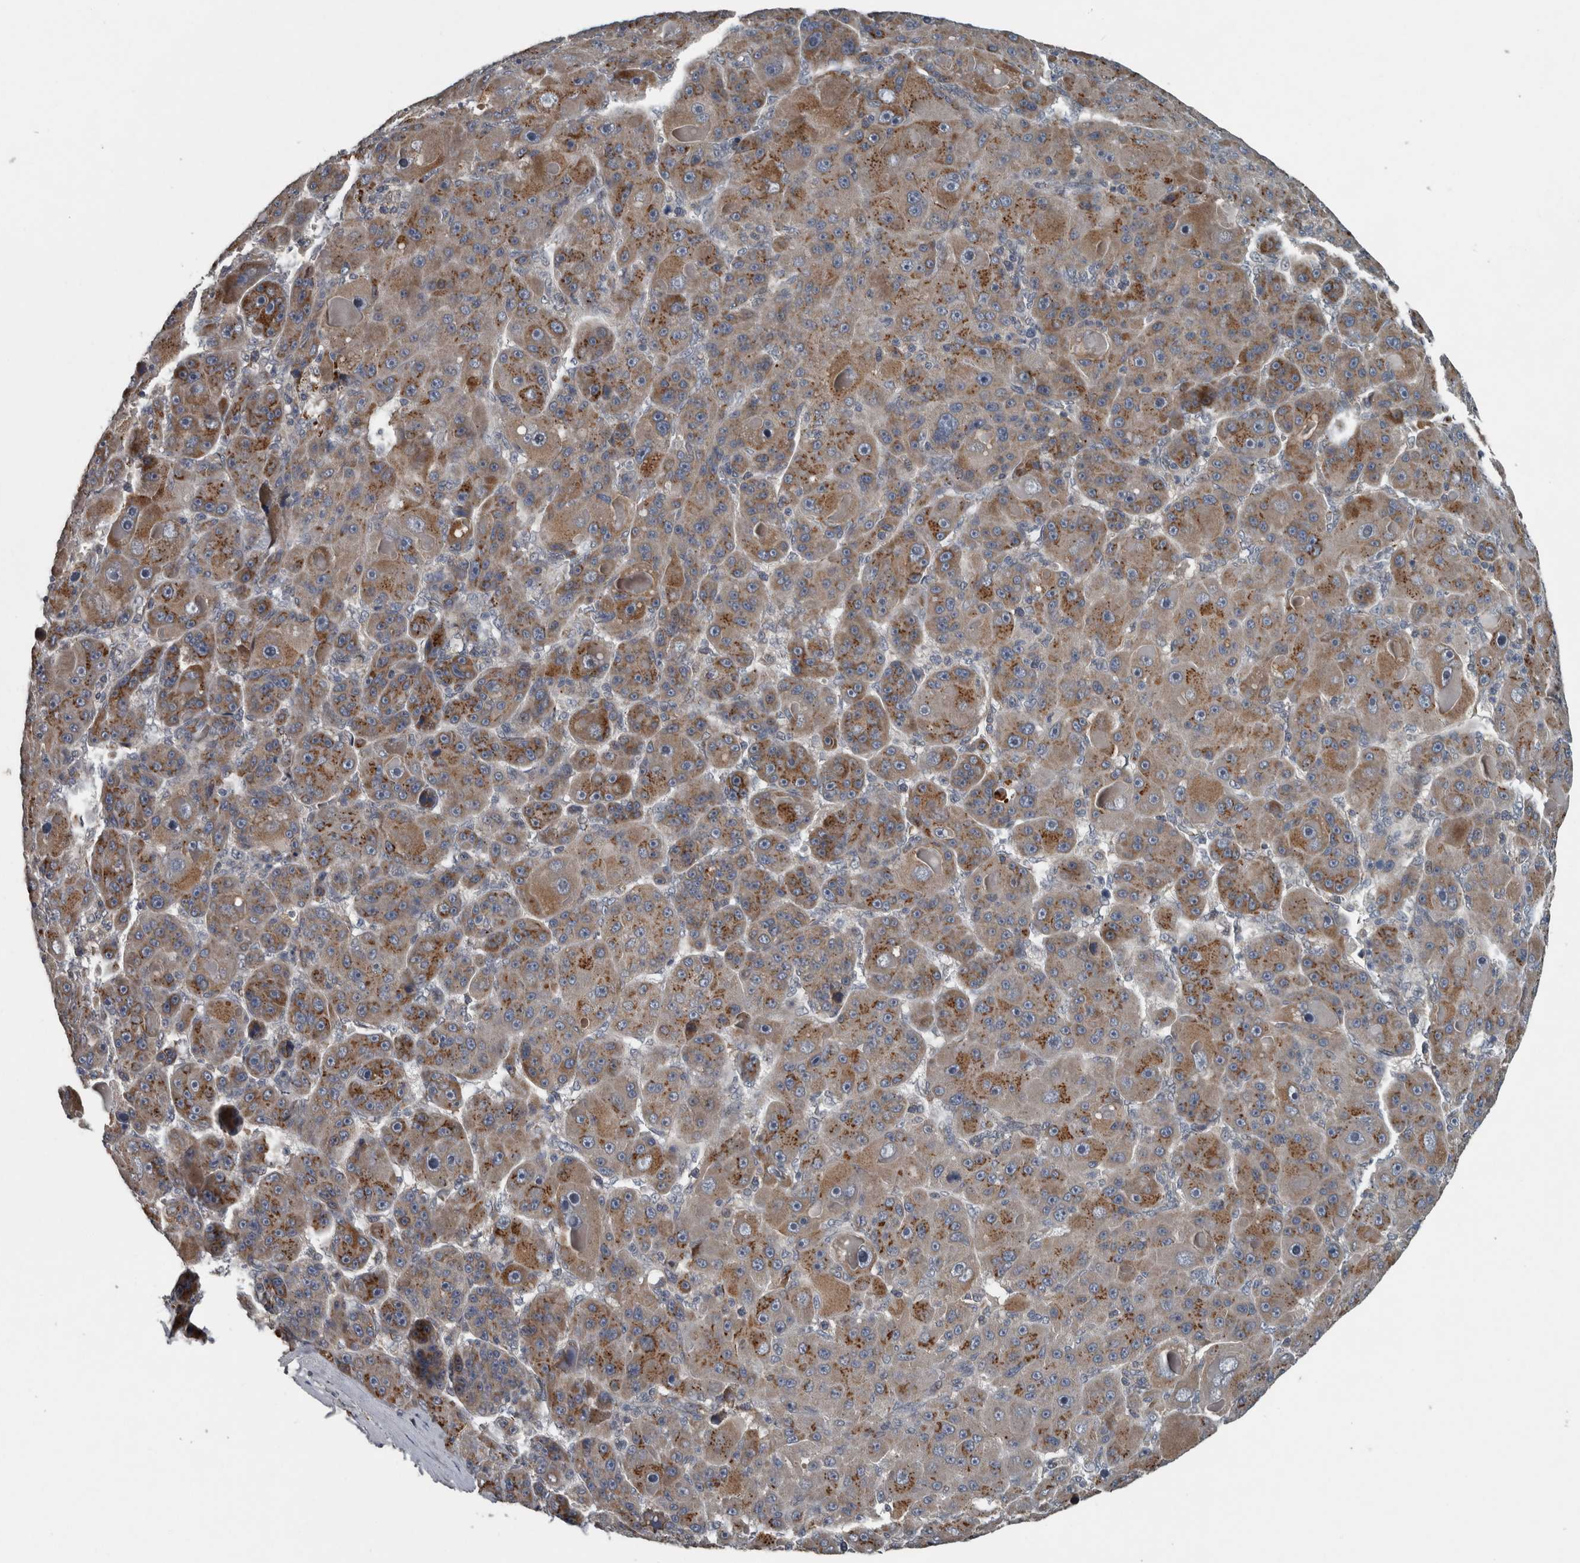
{"staining": {"intensity": "moderate", "quantity": ">75%", "location": "cytoplasmic/membranous"}, "tissue": "liver cancer", "cell_type": "Tumor cells", "image_type": "cancer", "snomed": [{"axis": "morphology", "description": "Carcinoma, Hepatocellular, NOS"}, {"axis": "topography", "description": "Liver"}], "caption": "Hepatocellular carcinoma (liver) tissue displays moderate cytoplasmic/membranous positivity in approximately >75% of tumor cells, visualized by immunohistochemistry. (Stains: DAB in brown, nuclei in blue, Microscopy: brightfield microscopy at high magnification).", "gene": "ZNF345", "patient": {"sex": "male", "age": 76}}